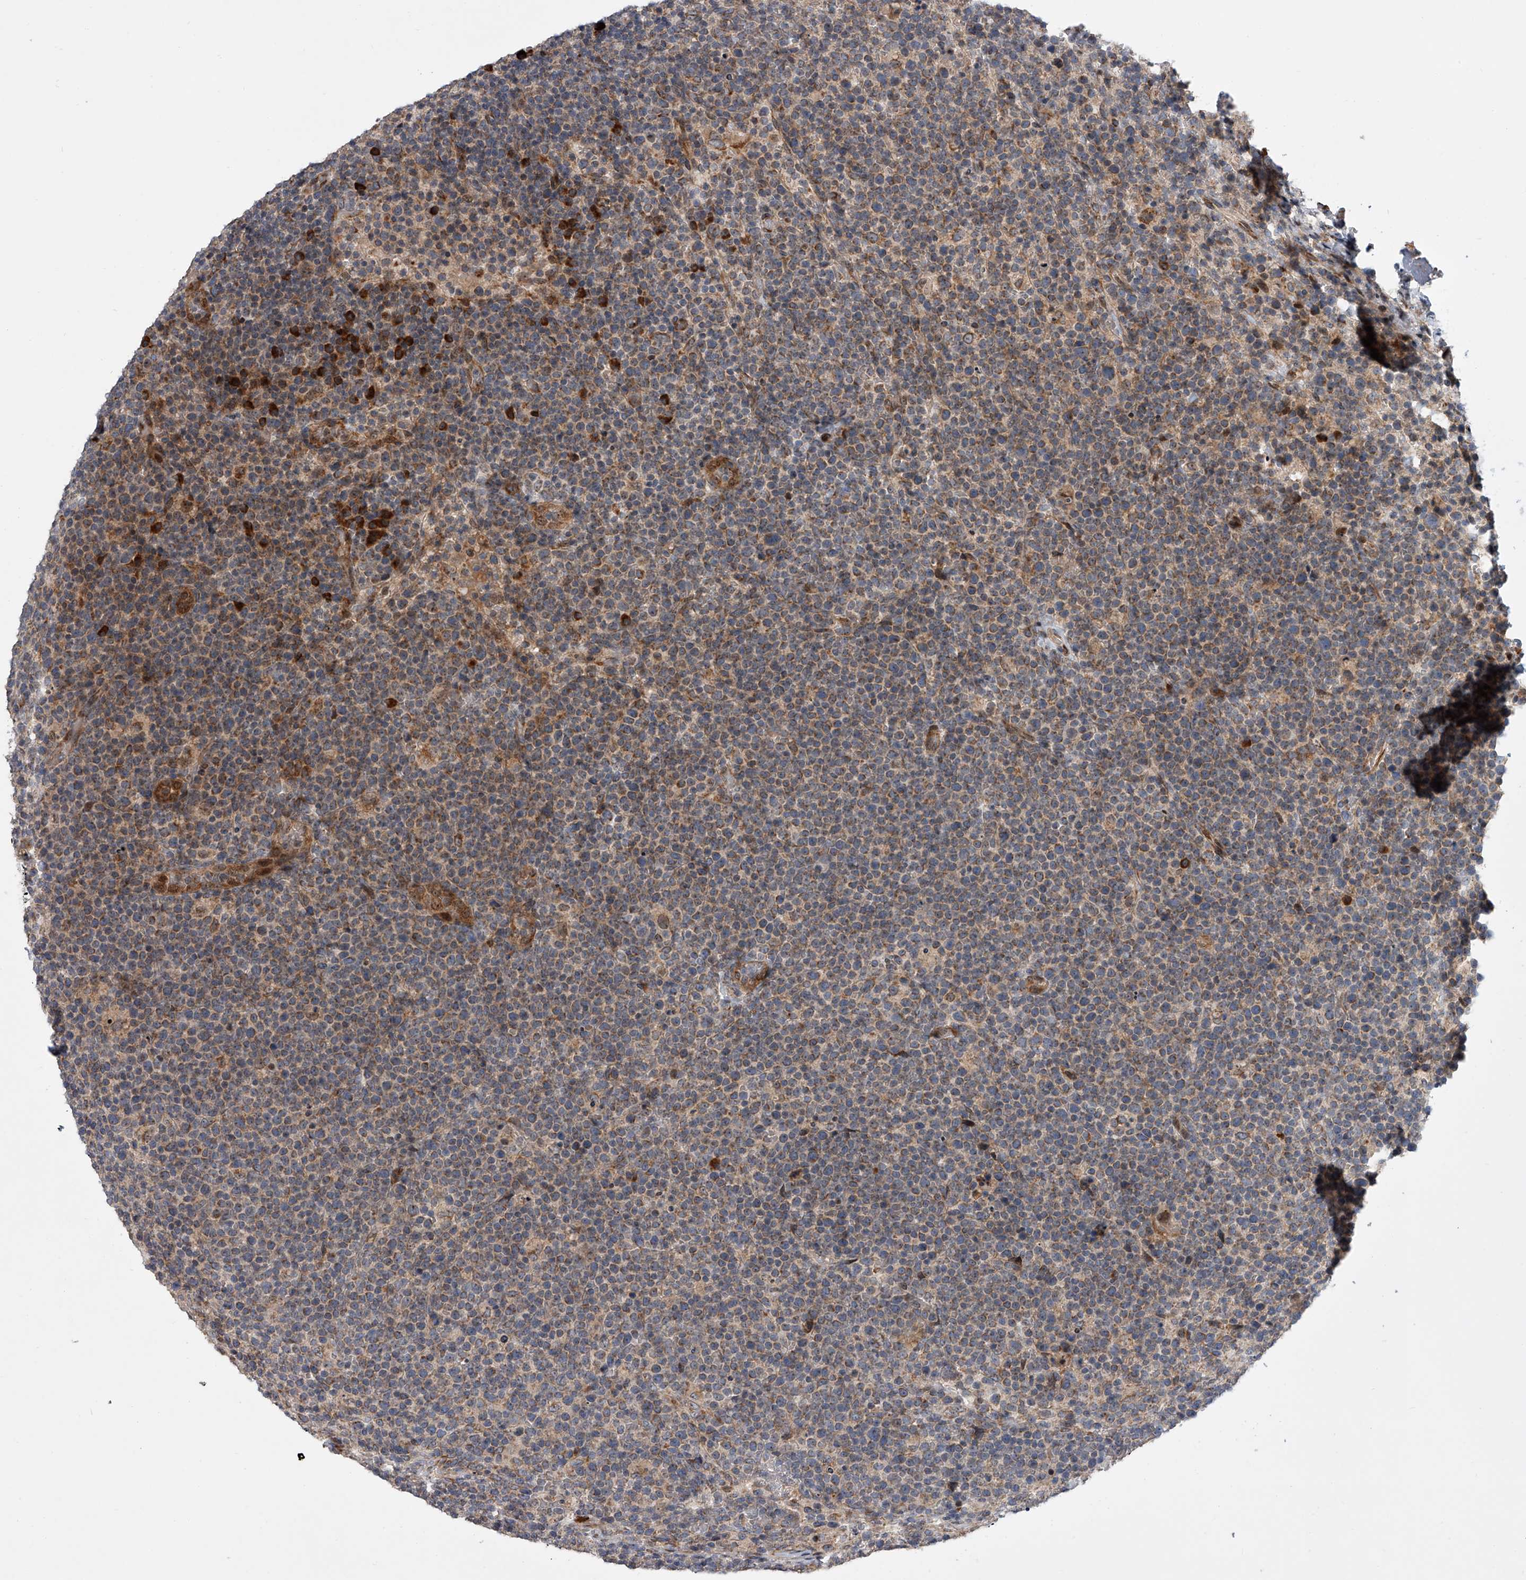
{"staining": {"intensity": "weak", "quantity": ">75%", "location": "cytoplasmic/membranous"}, "tissue": "lymphoma", "cell_type": "Tumor cells", "image_type": "cancer", "snomed": [{"axis": "morphology", "description": "Malignant lymphoma, non-Hodgkin's type, High grade"}, {"axis": "topography", "description": "Lymph node"}], "caption": "High-power microscopy captured an IHC micrograph of high-grade malignant lymphoma, non-Hodgkin's type, revealing weak cytoplasmic/membranous staining in about >75% of tumor cells.", "gene": "DLGAP2", "patient": {"sex": "male", "age": 61}}